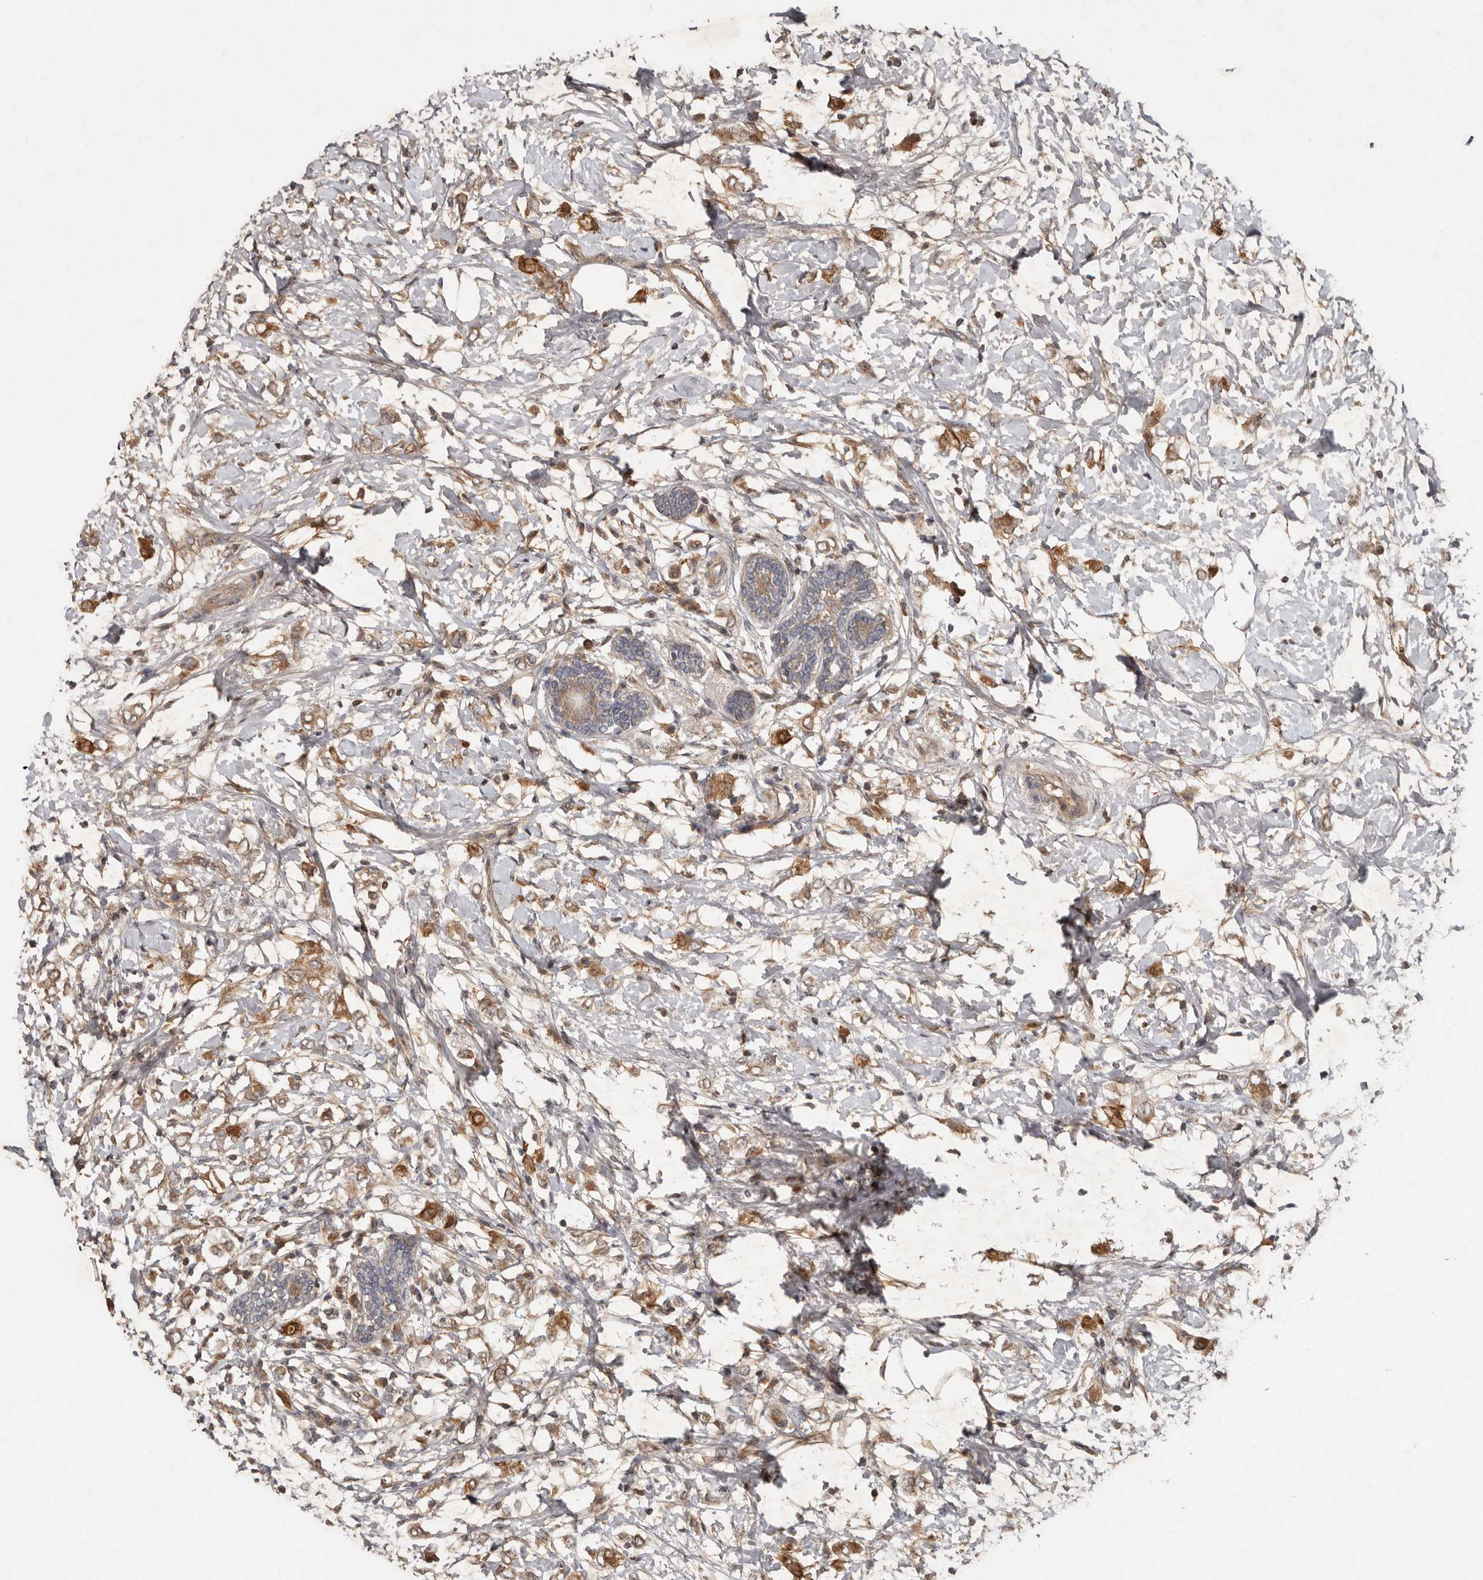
{"staining": {"intensity": "moderate", "quantity": ">75%", "location": "cytoplasmic/membranous"}, "tissue": "breast cancer", "cell_type": "Tumor cells", "image_type": "cancer", "snomed": [{"axis": "morphology", "description": "Normal tissue, NOS"}, {"axis": "morphology", "description": "Lobular carcinoma"}, {"axis": "topography", "description": "Breast"}], "caption": "The image reveals immunohistochemical staining of lobular carcinoma (breast). There is moderate cytoplasmic/membranous staining is seen in about >75% of tumor cells. (Stains: DAB in brown, nuclei in blue, Microscopy: brightfield microscopy at high magnification).", "gene": "KIF26B", "patient": {"sex": "female", "age": 47}}